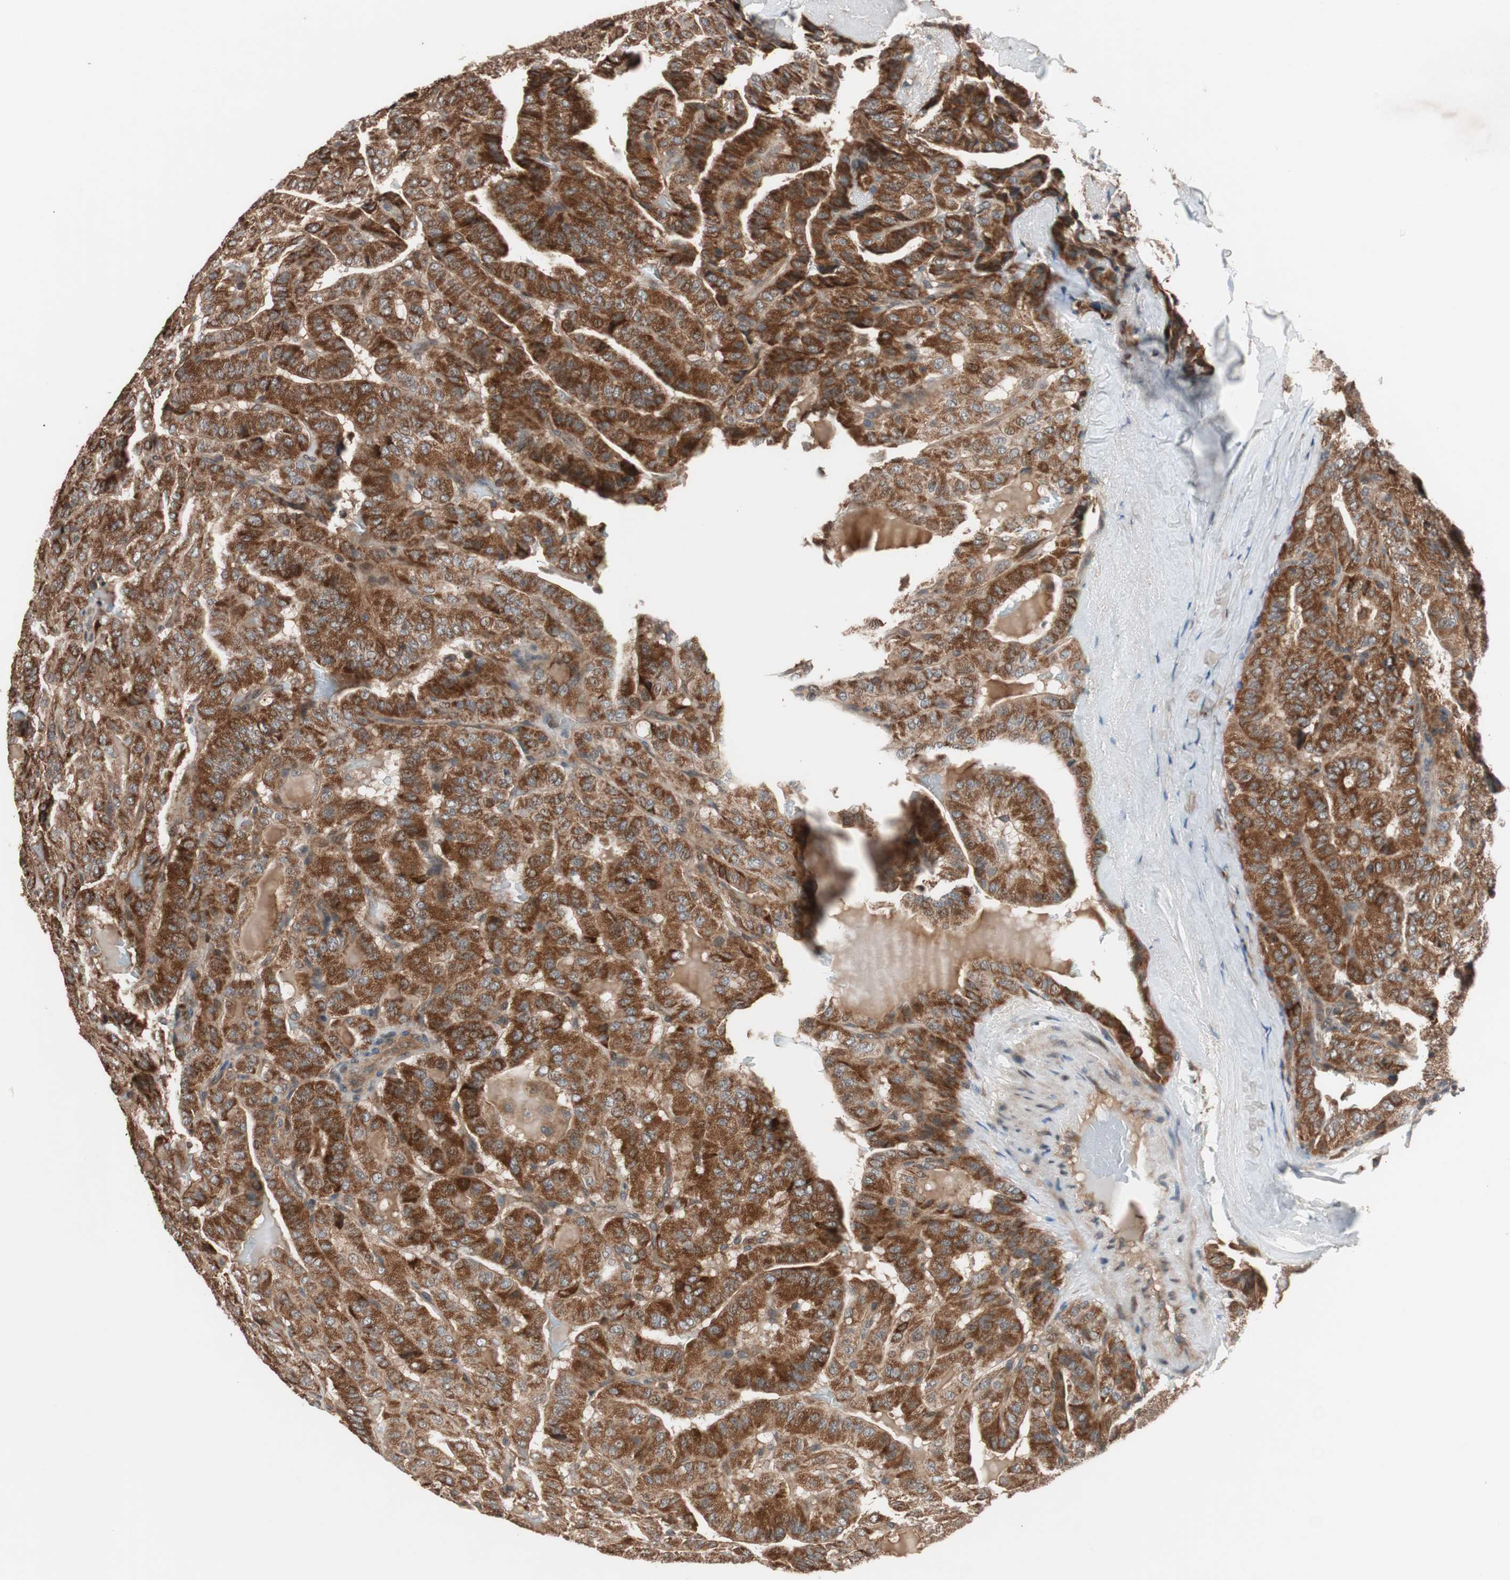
{"staining": {"intensity": "strong", "quantity": ">75%", "location": "cytoplasmic/membranous"}, "tissue": "thyroid cancer", "cell_type": "Tumor cells", "image_type": "cancer", "snomed": [{"axis": "morphology", "description": "Papillary adenocarcinoma, NOS"}, {"axis": "topography", "description": "Thyroid gland"}], "caption": "A histopathology image of human papillary adenocarcinoma (thyroid) stained for a protein displays strong cytoplasmic/membranous brown staining in tumor cells.", "gene": "NF2", "patient": {"sex": "male", "age": 77}}